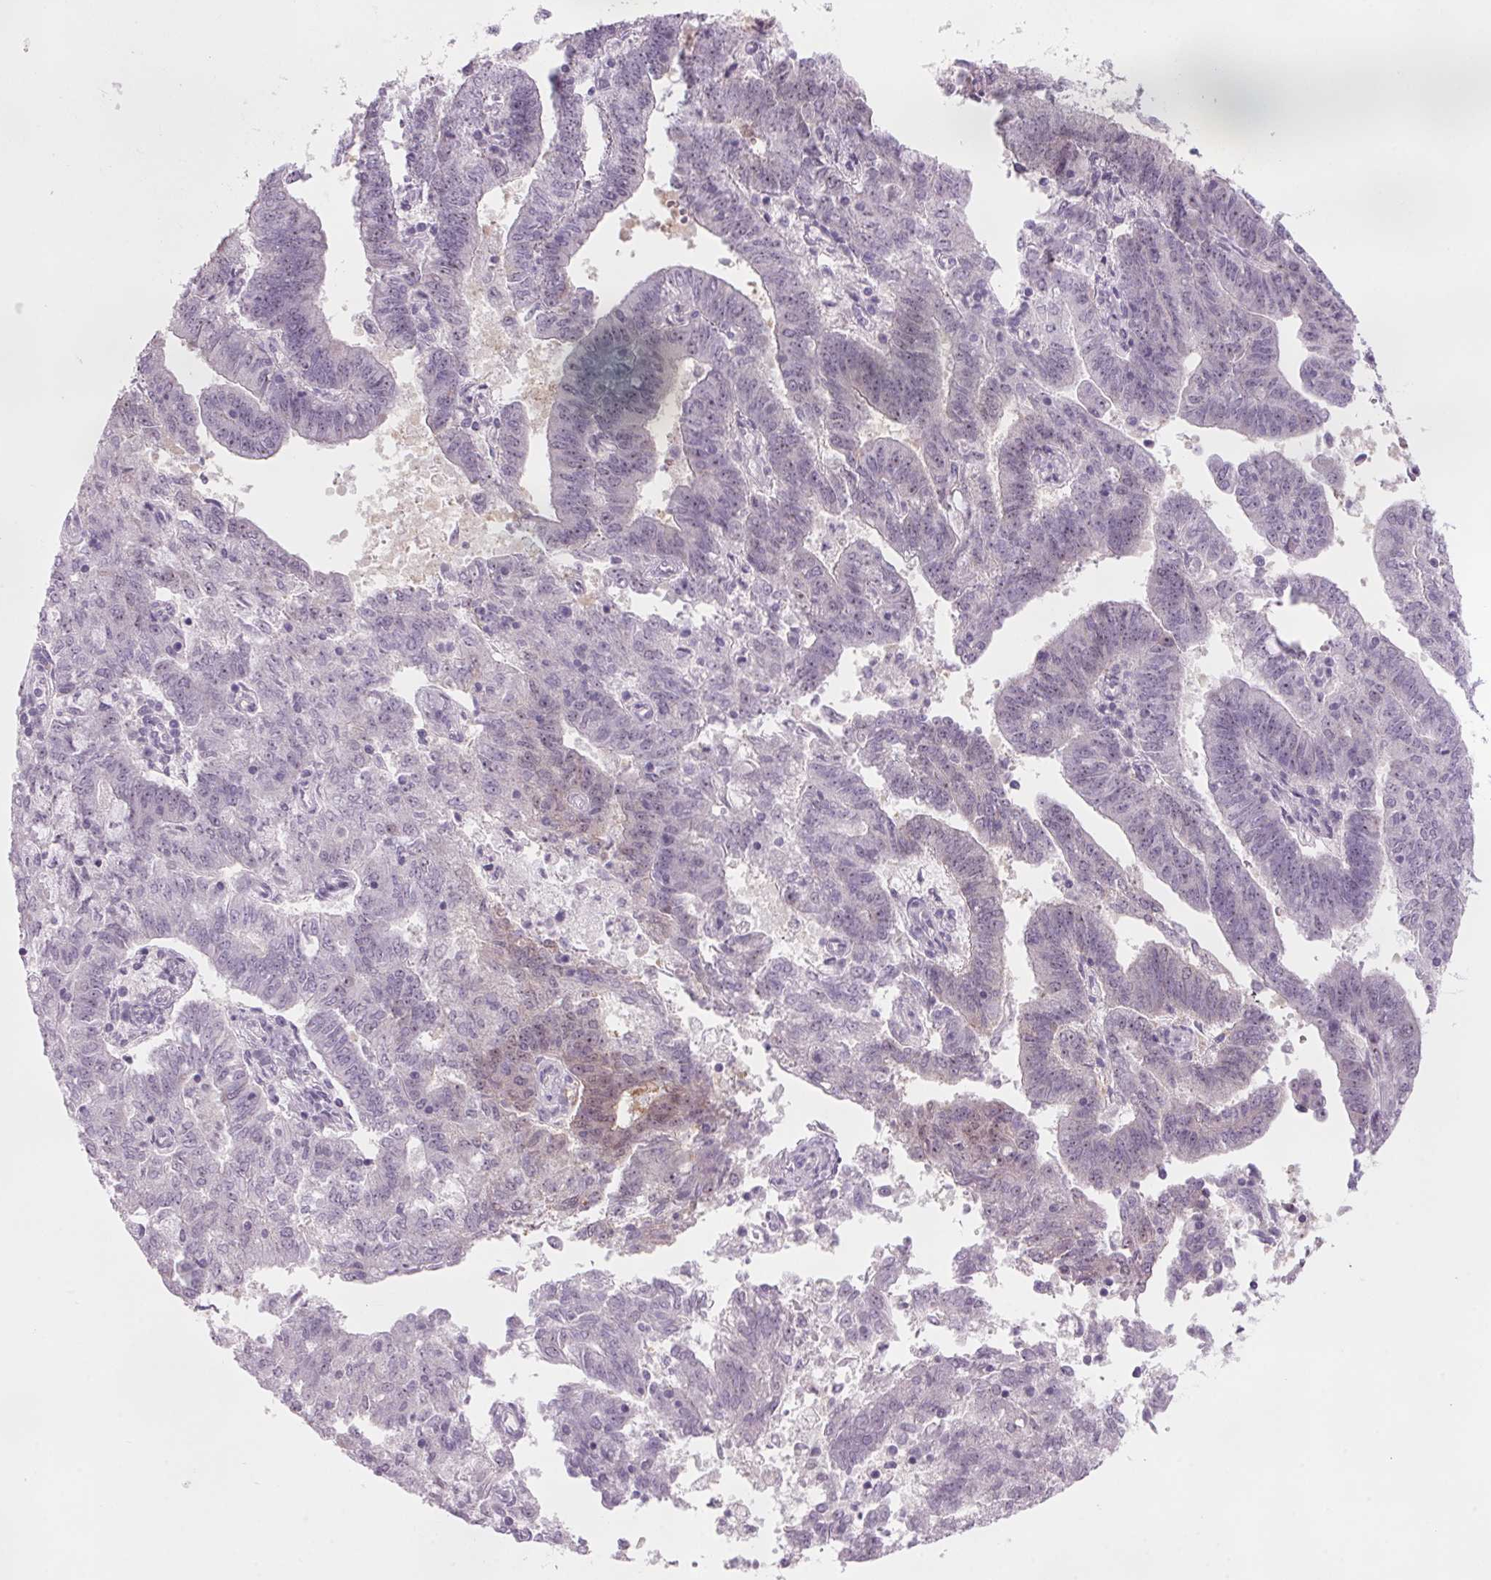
{"staining": {"intensity": "negative", "quantity": "none", "location": "none"}, "tissue": "endometrial cancer", "cell_type": "Tumor cells", "image_type": "cancer", "snomed": [{"axis": "morphology", "description": "Adenocarcinoma, NOS"}, {"axis": "topography", "description": "Endometrium"}], "caption": "The image displays no significant staining in tumor cells of endometrial cancer.", "gene": "DNTTIP2", "patient": {"sex": "female", "age": 82}}